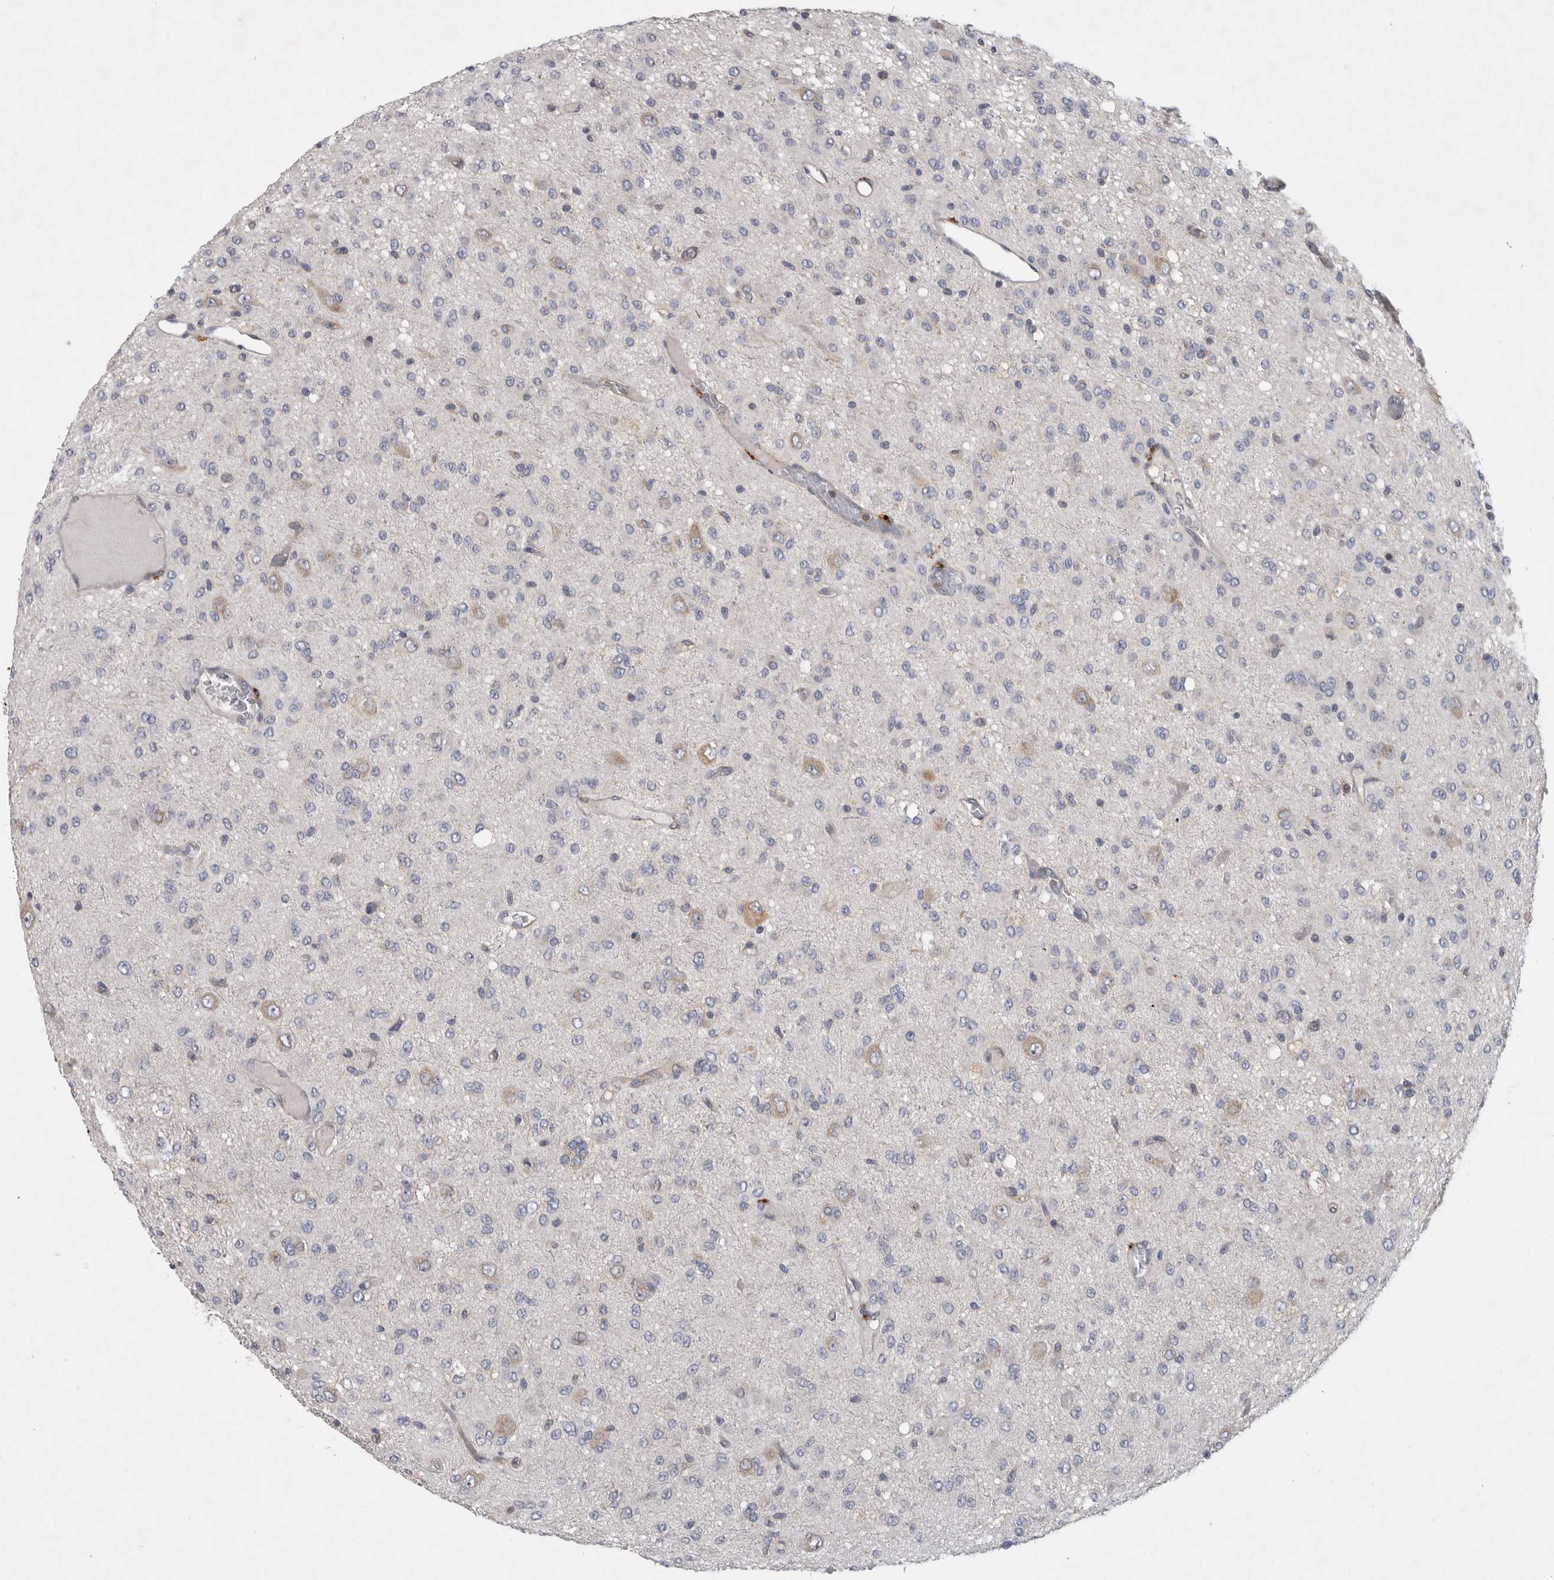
{"staining": {"intensity": "negative", "quantity": "none", "location": "none"}, "tissue": "glioma", "cell_type": "Tumor cells", "image_type": "cancer", "snomed": [{"axis": "morphology", "description": "Glioma, malignant, High grade"}, {"axis": "topography", "description": "Brain"}], "caption": "Glioma was stained to show a protein in brown. There is no significant positivity in tumor cells.", "gene": "C1orf109", "patient": {"sex": "female", "age": 59}}